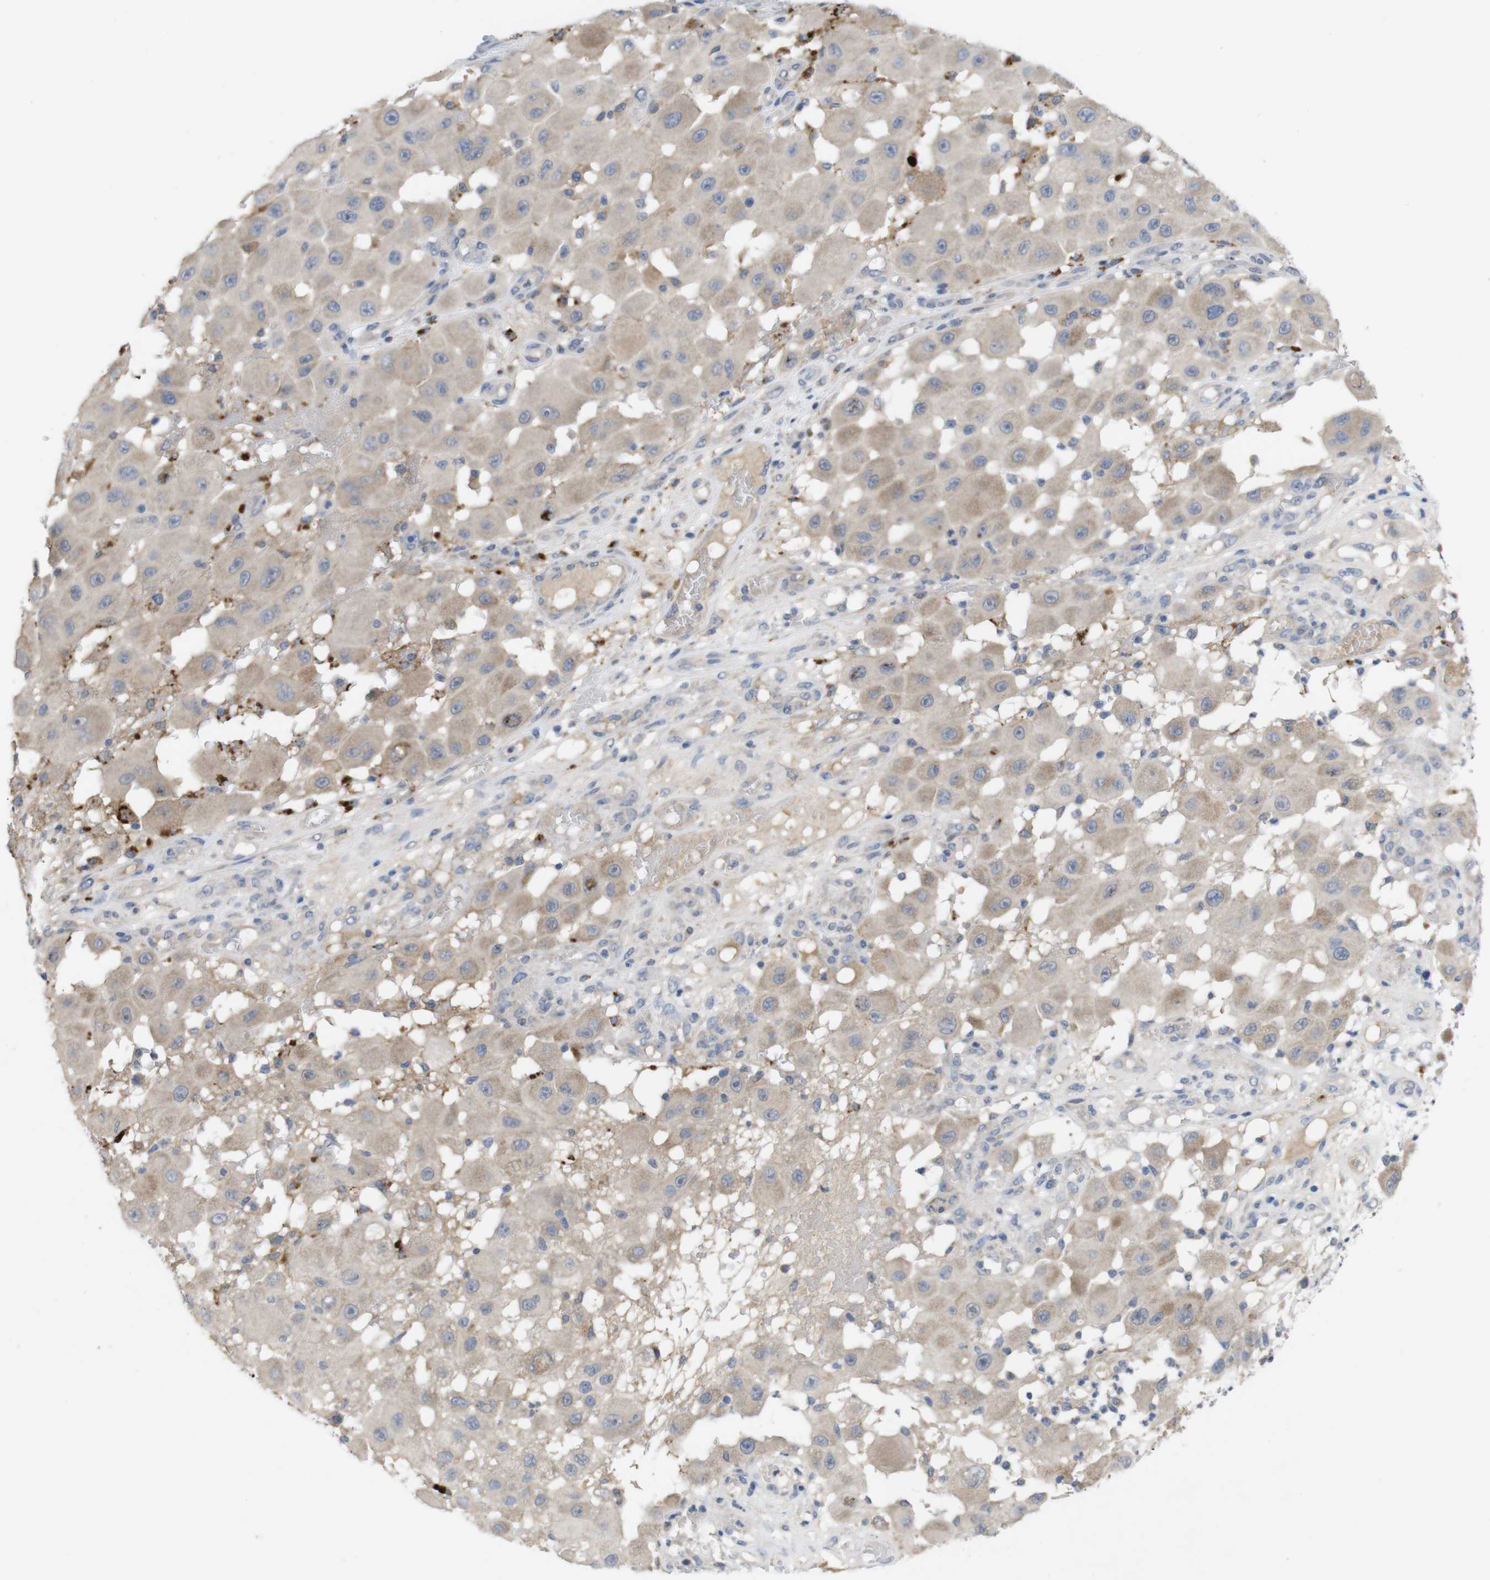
{"staining": {"intensity": "weak", "quantity": "25%-75%", "location": "cytoplasmic/membranous"}, "tissue": "melanoma", "cell_type": "Tumor cells", "image_type": "cancer", "snomed": [{"axis": "morphology", "description": "Malignant melanoma, NOS"}, {"axis": "topography", "description": "Skin"}], "caption": "Tumor cells reveal low levels of weak cytoplasmic/membranous expression in approximately 25%-75% of cells in human malignant melanoma.", "gene": "BCAR3", "patient": {"sex": "female", "age": 81}}